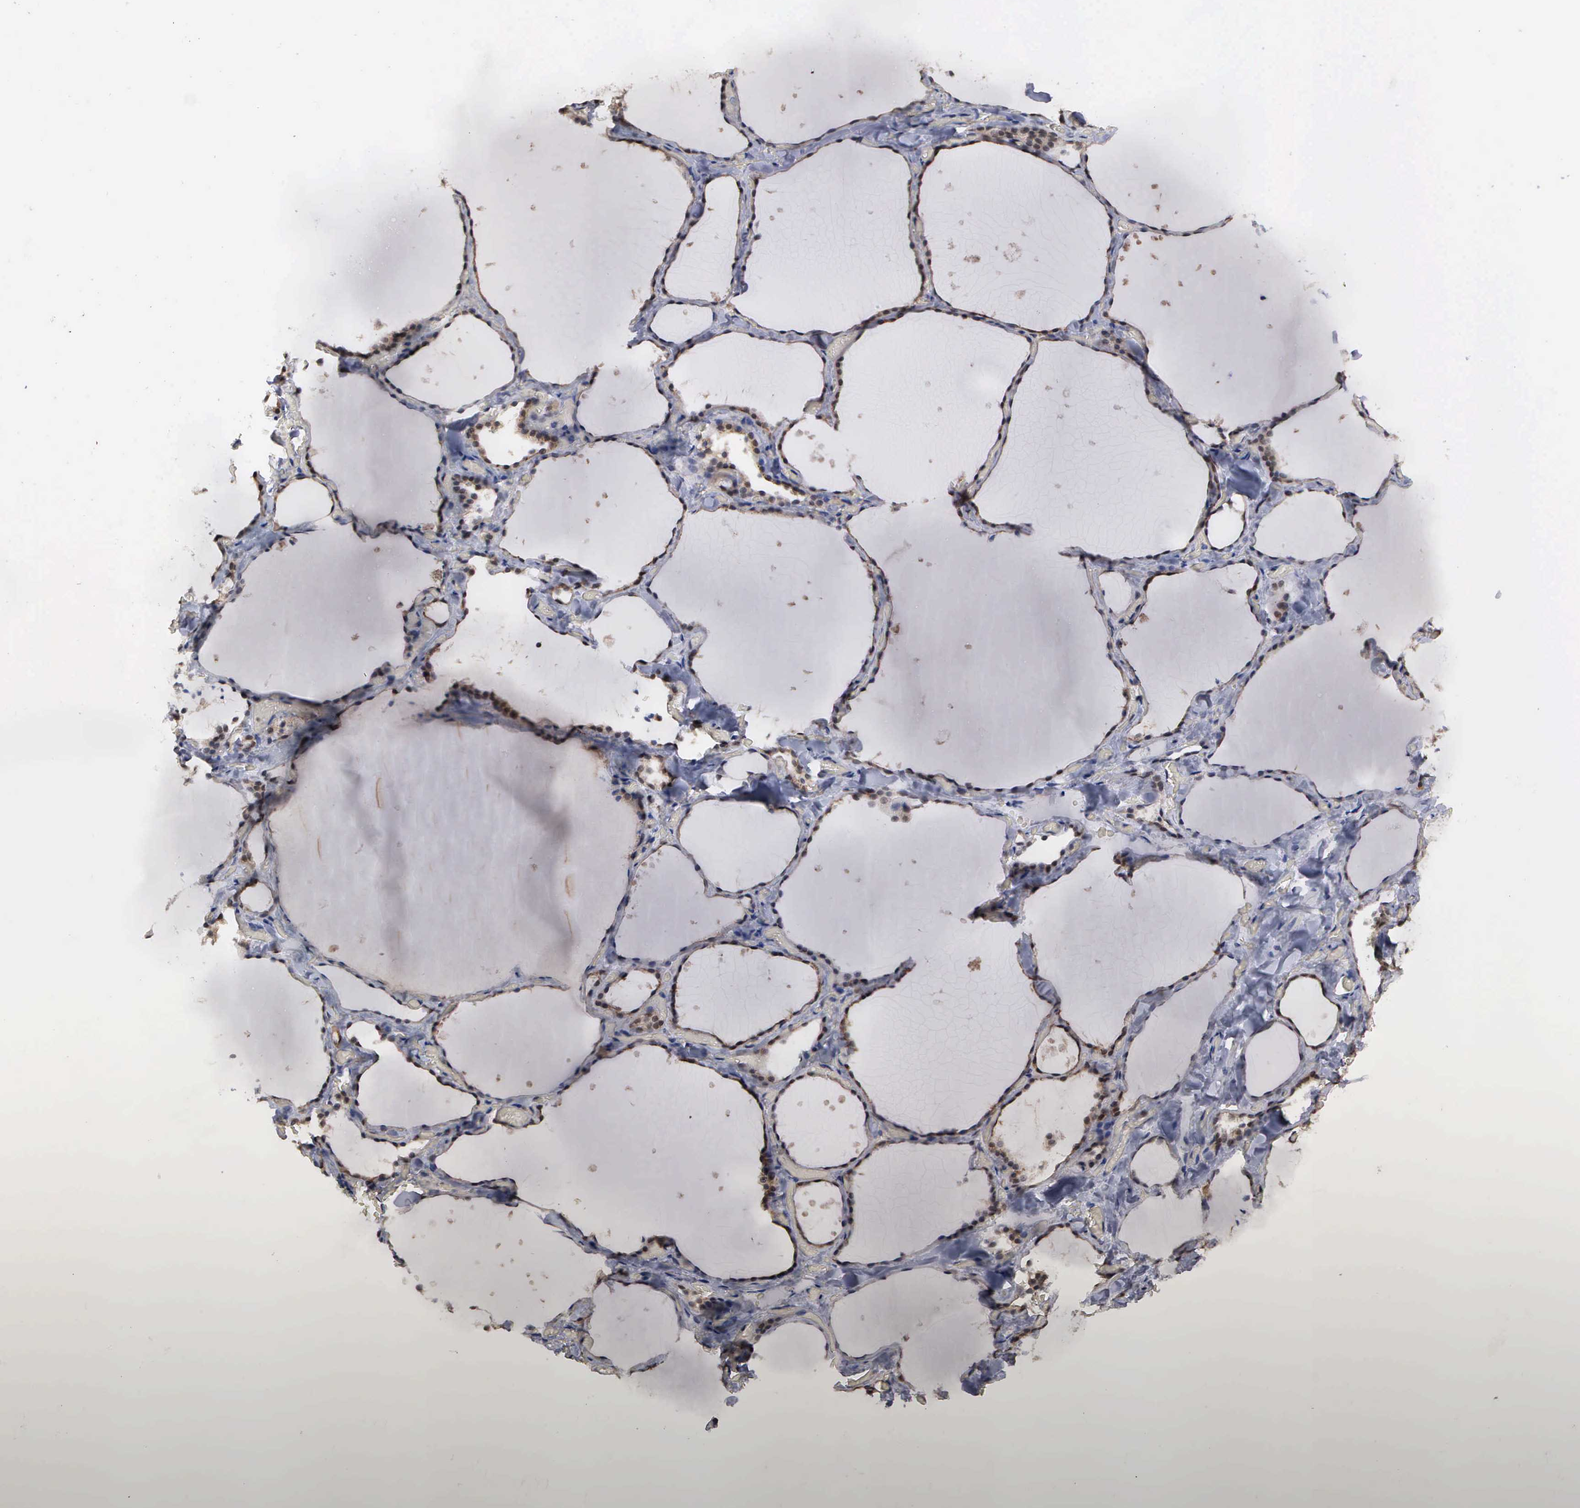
{"staining": {"intensity": "moderate", "quantity": ">75%", "location": "cytoplasmic/membranous,nuclear"}, "tissue": "thyroid gland", "cell_type": "Glandular cells", "image_type": "normal", "snomed": [{"axis": "morphology", "description": "Normal tissue, NOS"}, {"axis": "topography", "description": "Thyroid gland"}], "caption": "High-power microscopy captured an IHC histopathology image of benign thyroid gland, revealing moderate cytoplasmic/membranous,nuclear positivity in approximately >75% of glandular cells.", "gene": "ZBTB33", "patient": {"sex": "male", "age": 34}}